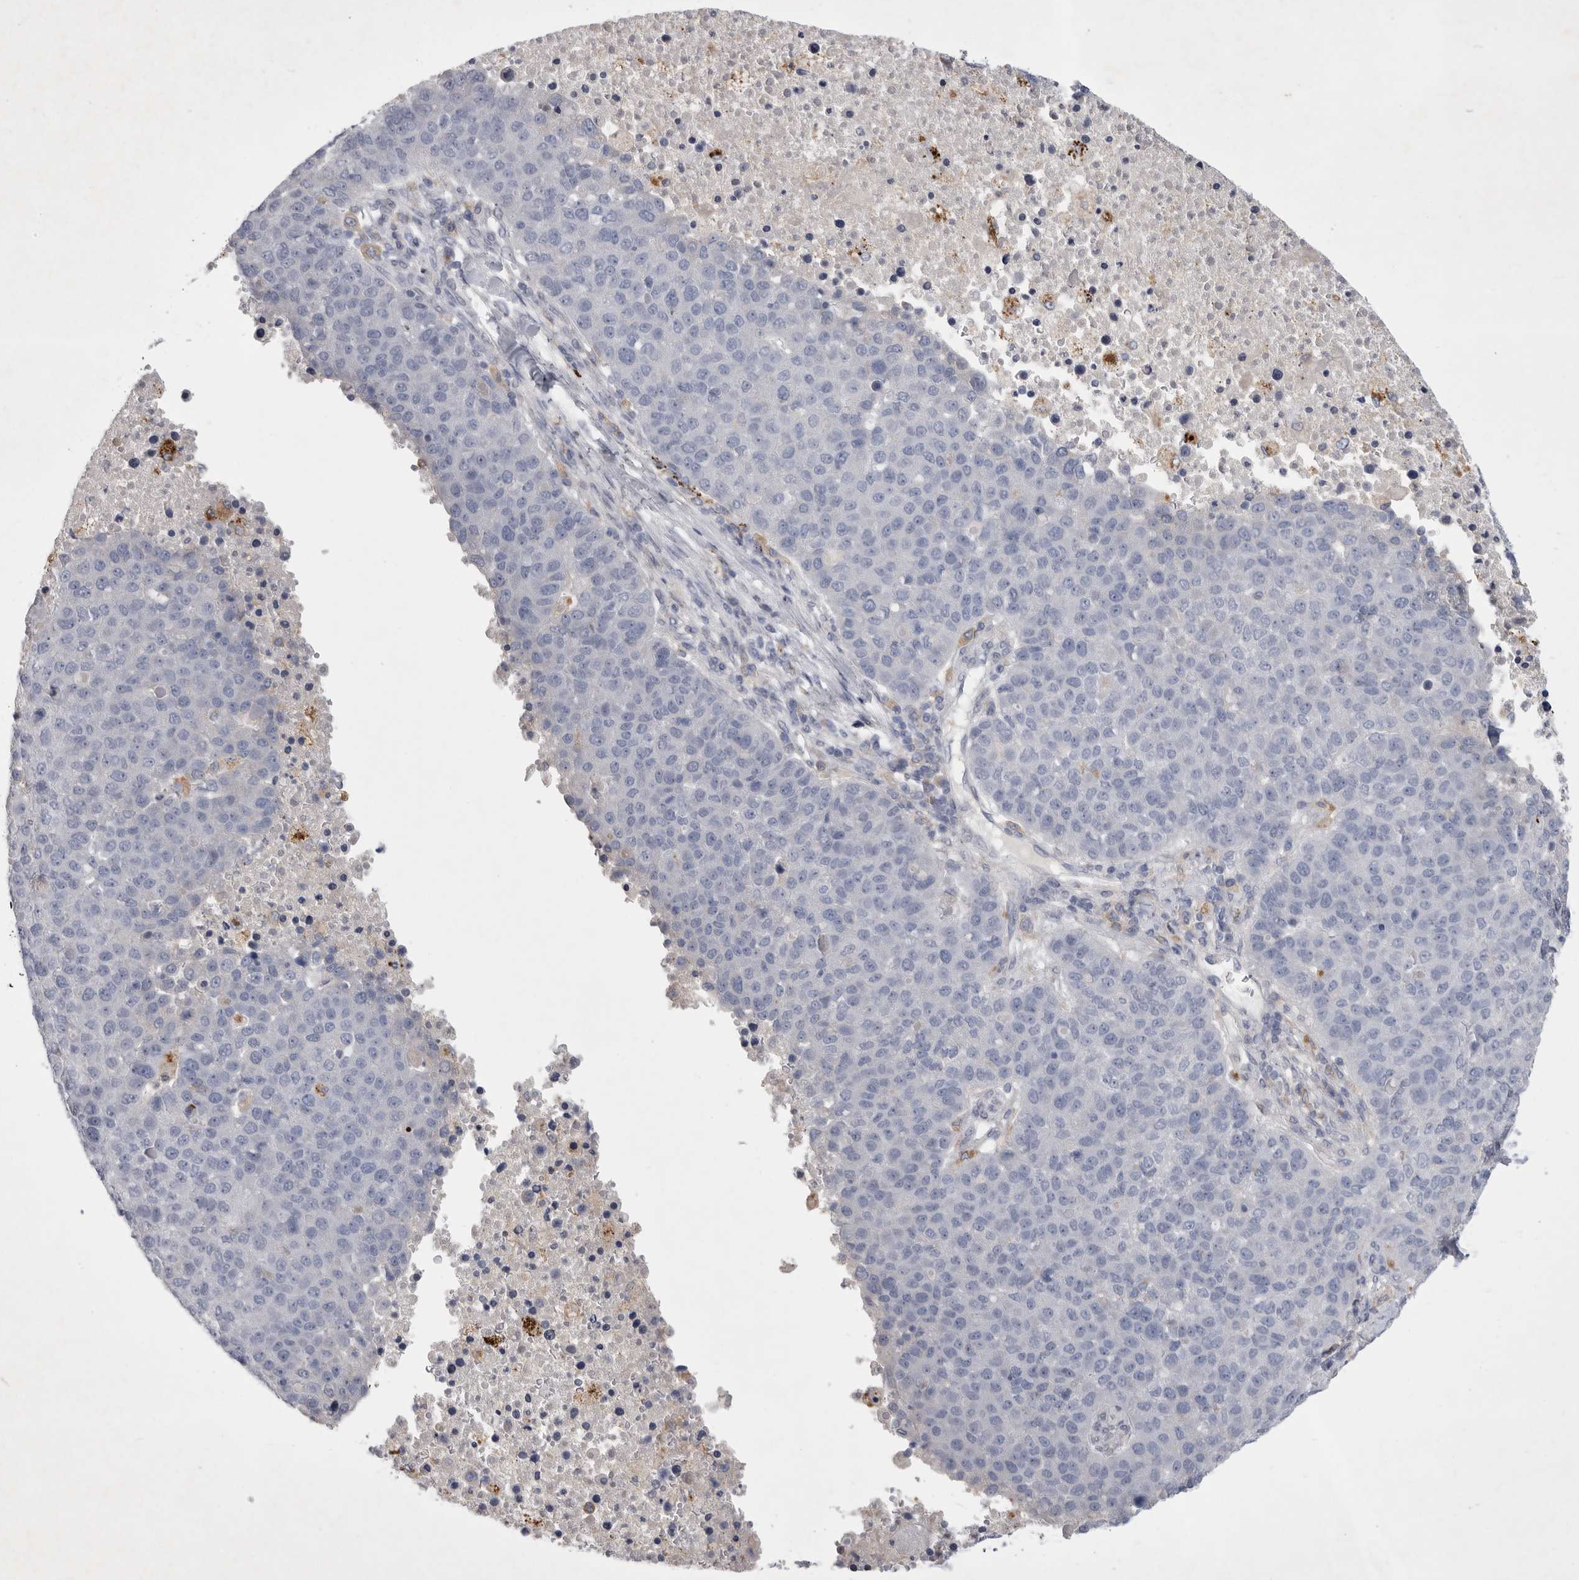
{"staining": {"intensity": "negative", "quantity": "none", "location": "none"}, "tissue": "pancreatic cancer", "cell_type": "Tumor cells", "image_type": "cancer", "snomed": [{"axis": "morphology", "description": "Adenocarcinoma, NOS"}, {"axis": "topography", "description": "Pancreas"}], "caption": "Tumor cells are negative for protein expression in human adenocarcinoma (pancreatic).", "gene": "SIGLEC10", "patient": {"sex": "female", "age": 61}}